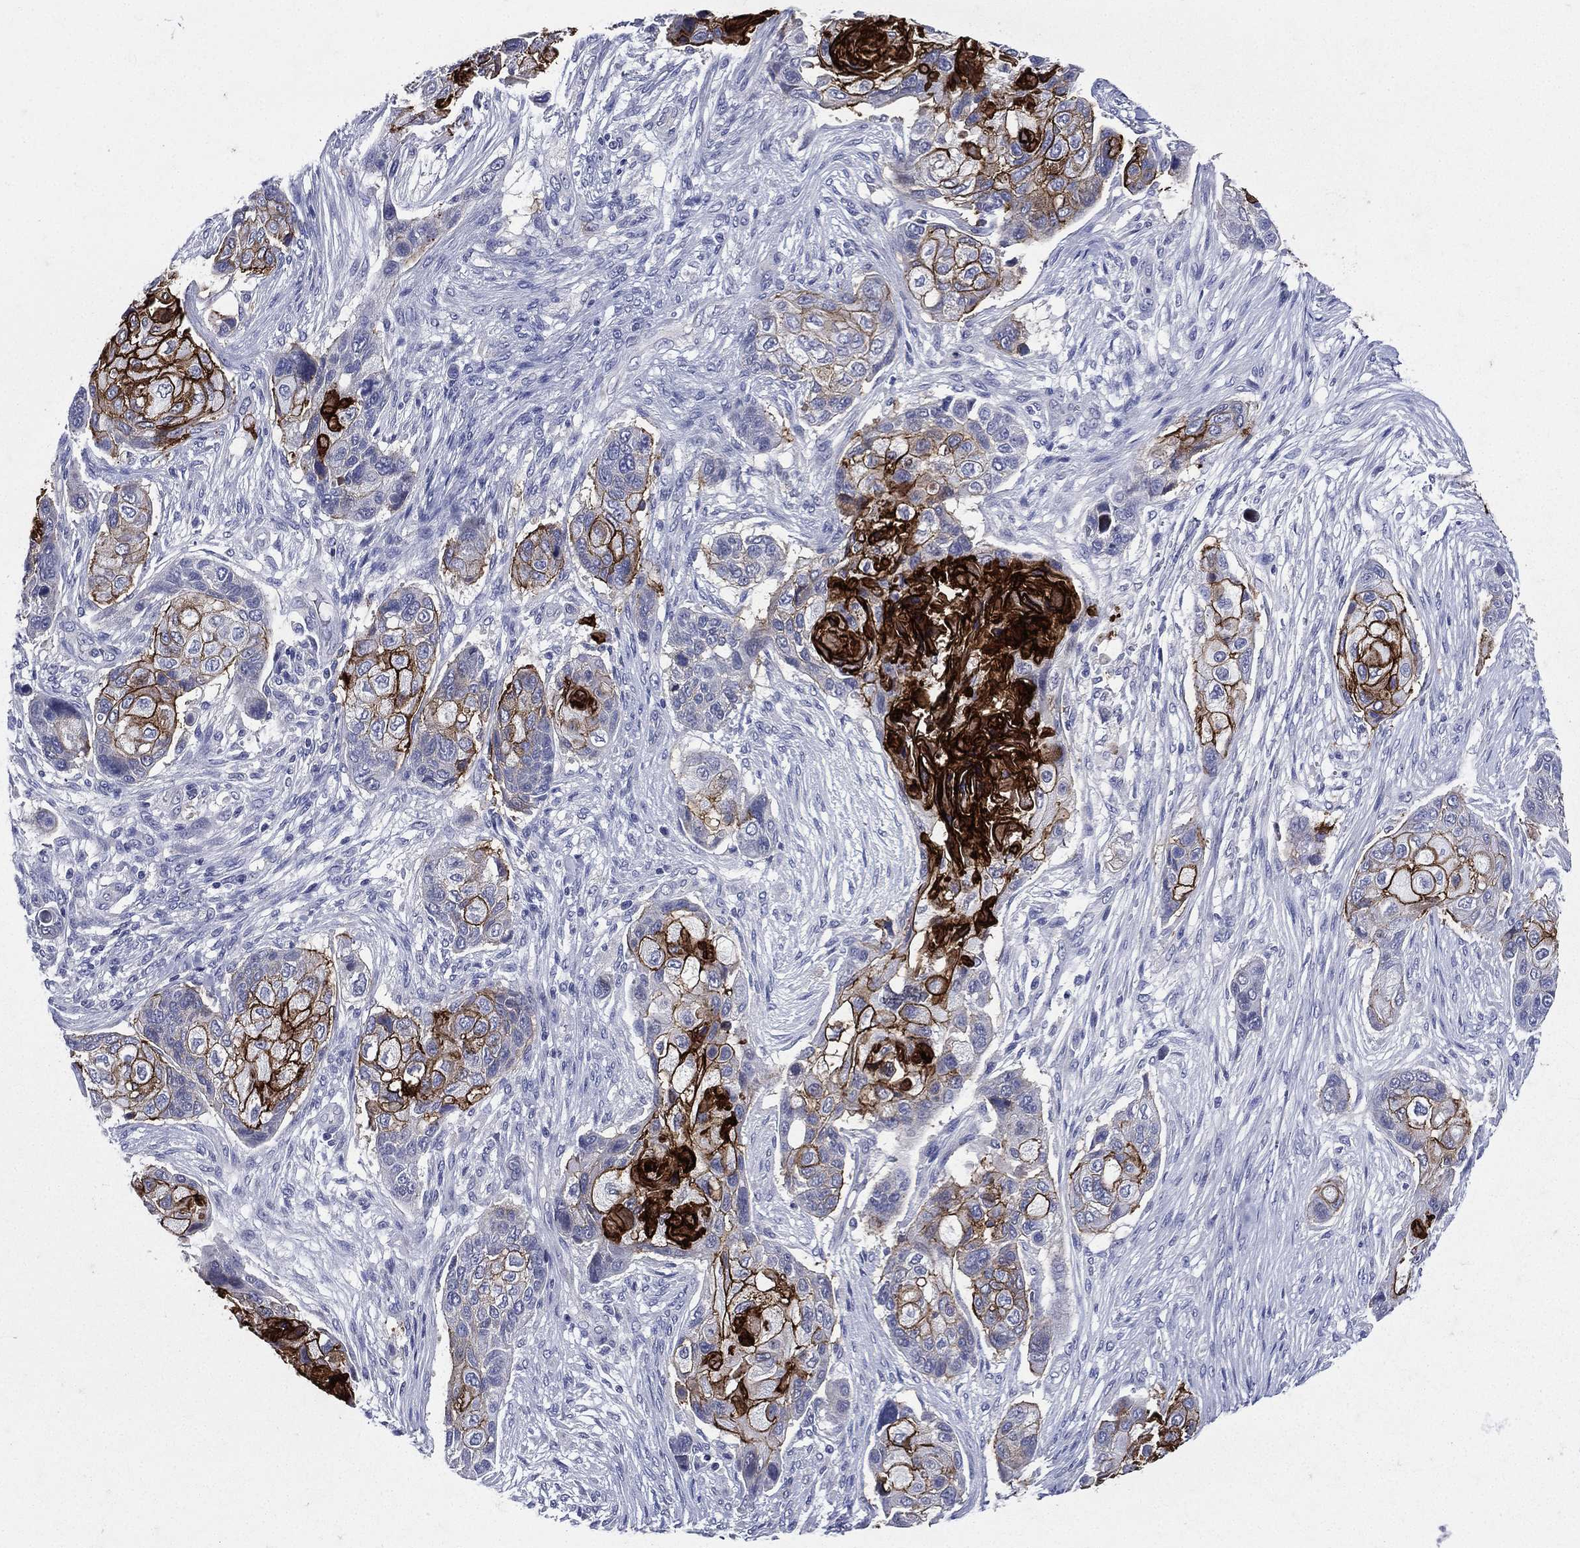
{"staining": {"intensity": "strong", "quantity": "25%-75%", "location": "cytoplasmic/membranous"}, "tissue": "lung cancer", "cell_type": "Tumor cells", "image_type": "cancer", "snomed": [{"axis": "morphology", "description": "Squamous cell carcinoma, NOS"}, {"axis": "topography", "description": "Lung"}], "caption": "Immunohistochemical staining of human lung squamous cell carcinoma reveals high levels of strong cytoplasmic/membranous expression in about 25%-75% of tumor cells.", "gene": "TGM1", "patient": {"sex": "male", "age": 69}}